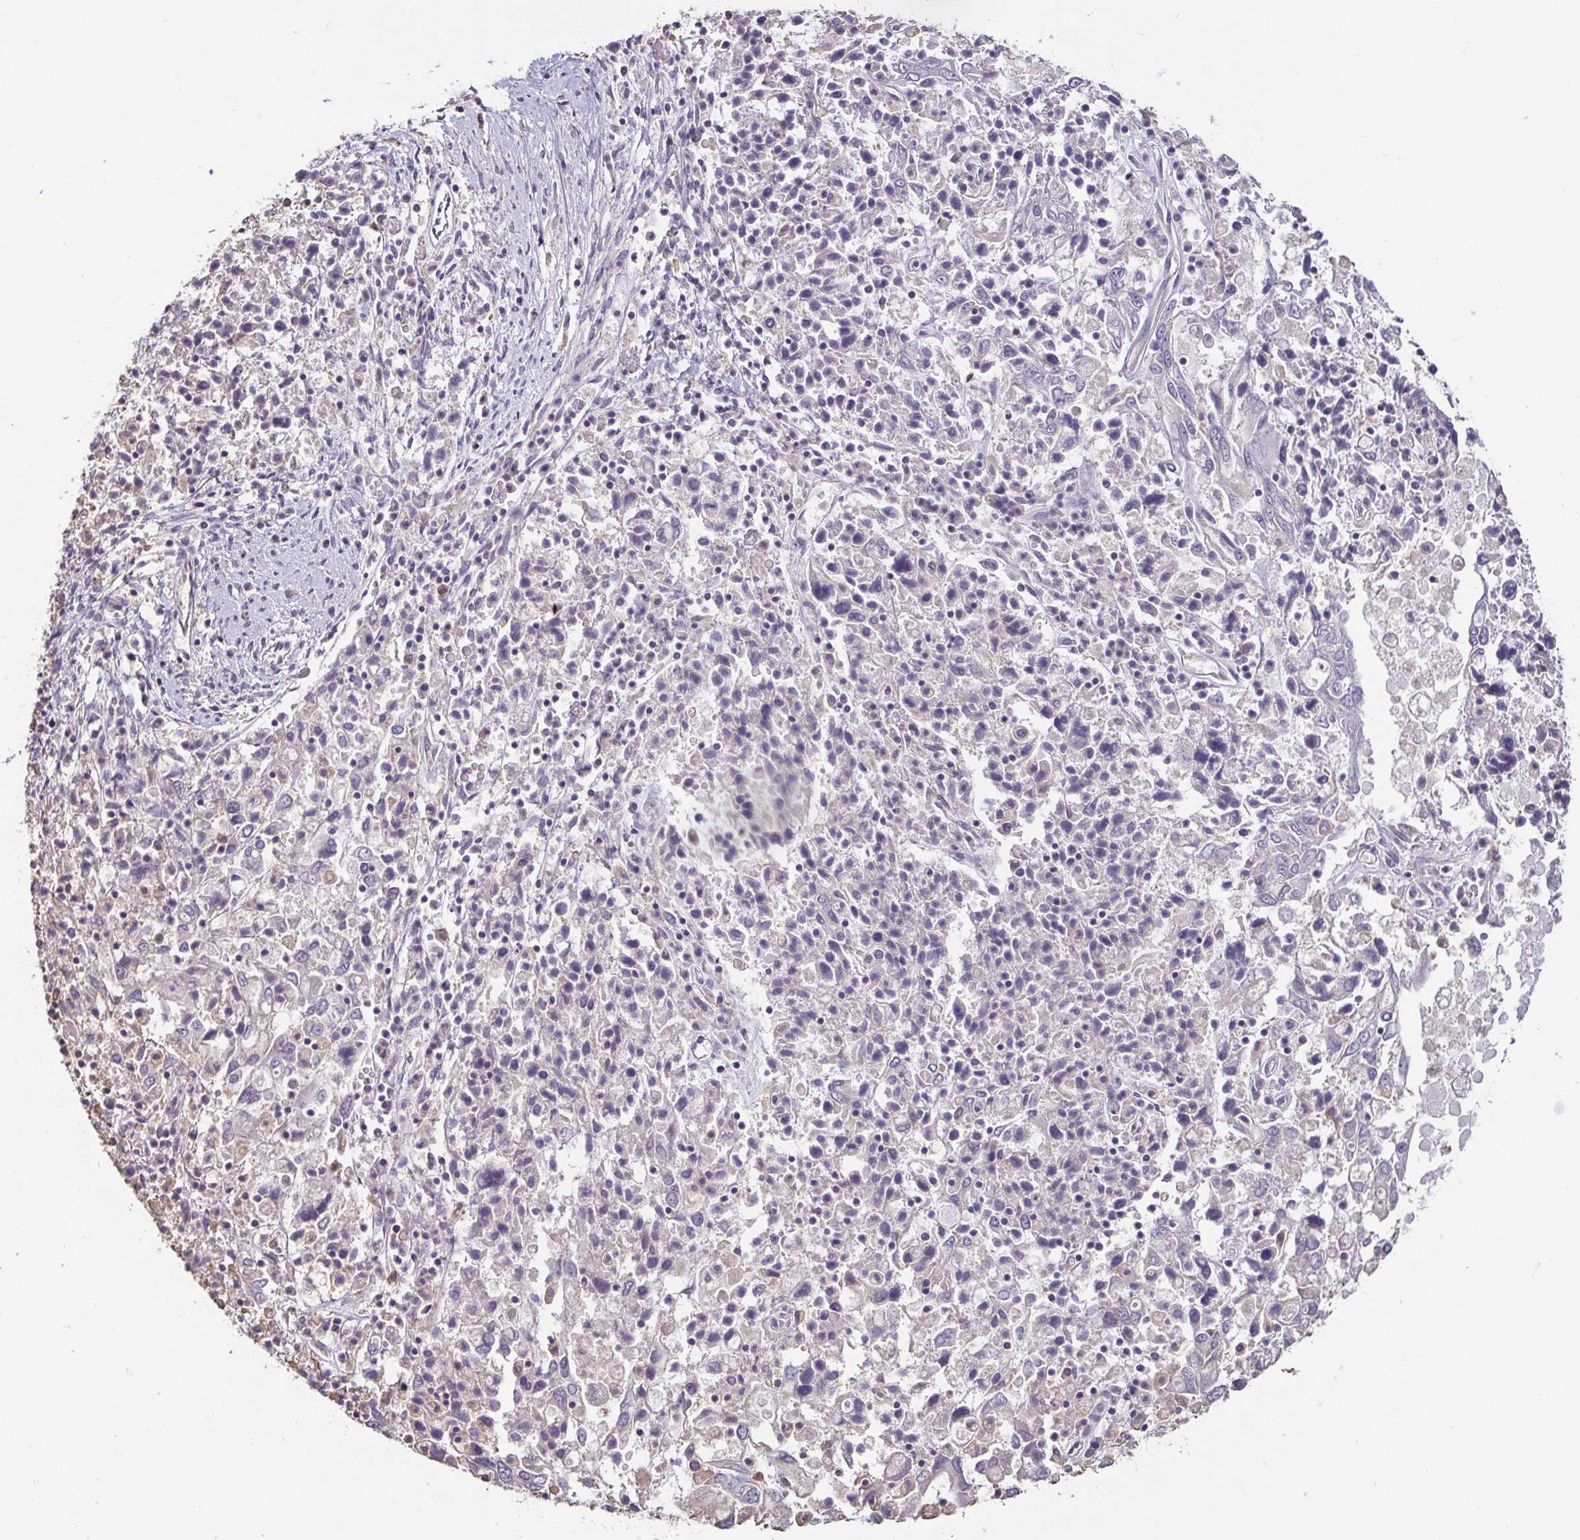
{"staining": {"intensity": "negative", "quantity": "none", "location": "none"}, "tissue": "ovarian cancer", "cell_type": "Tumor cells", "image_type": "cancer", "snomed": [{"axis": "morphology", "description": "Carcinoma, endometroid"}, {"axis": "topography", "description": "Ovary"}], "caption": "The photomicrograph displays no staining of tumor cells in ovarian endometroid carcinoma. (DAB immunohistochemistry visualized using brightfield microscopy, high magnification).", "gene": "ACTRT2", "patient": {"sex": "female", "age": 62}}